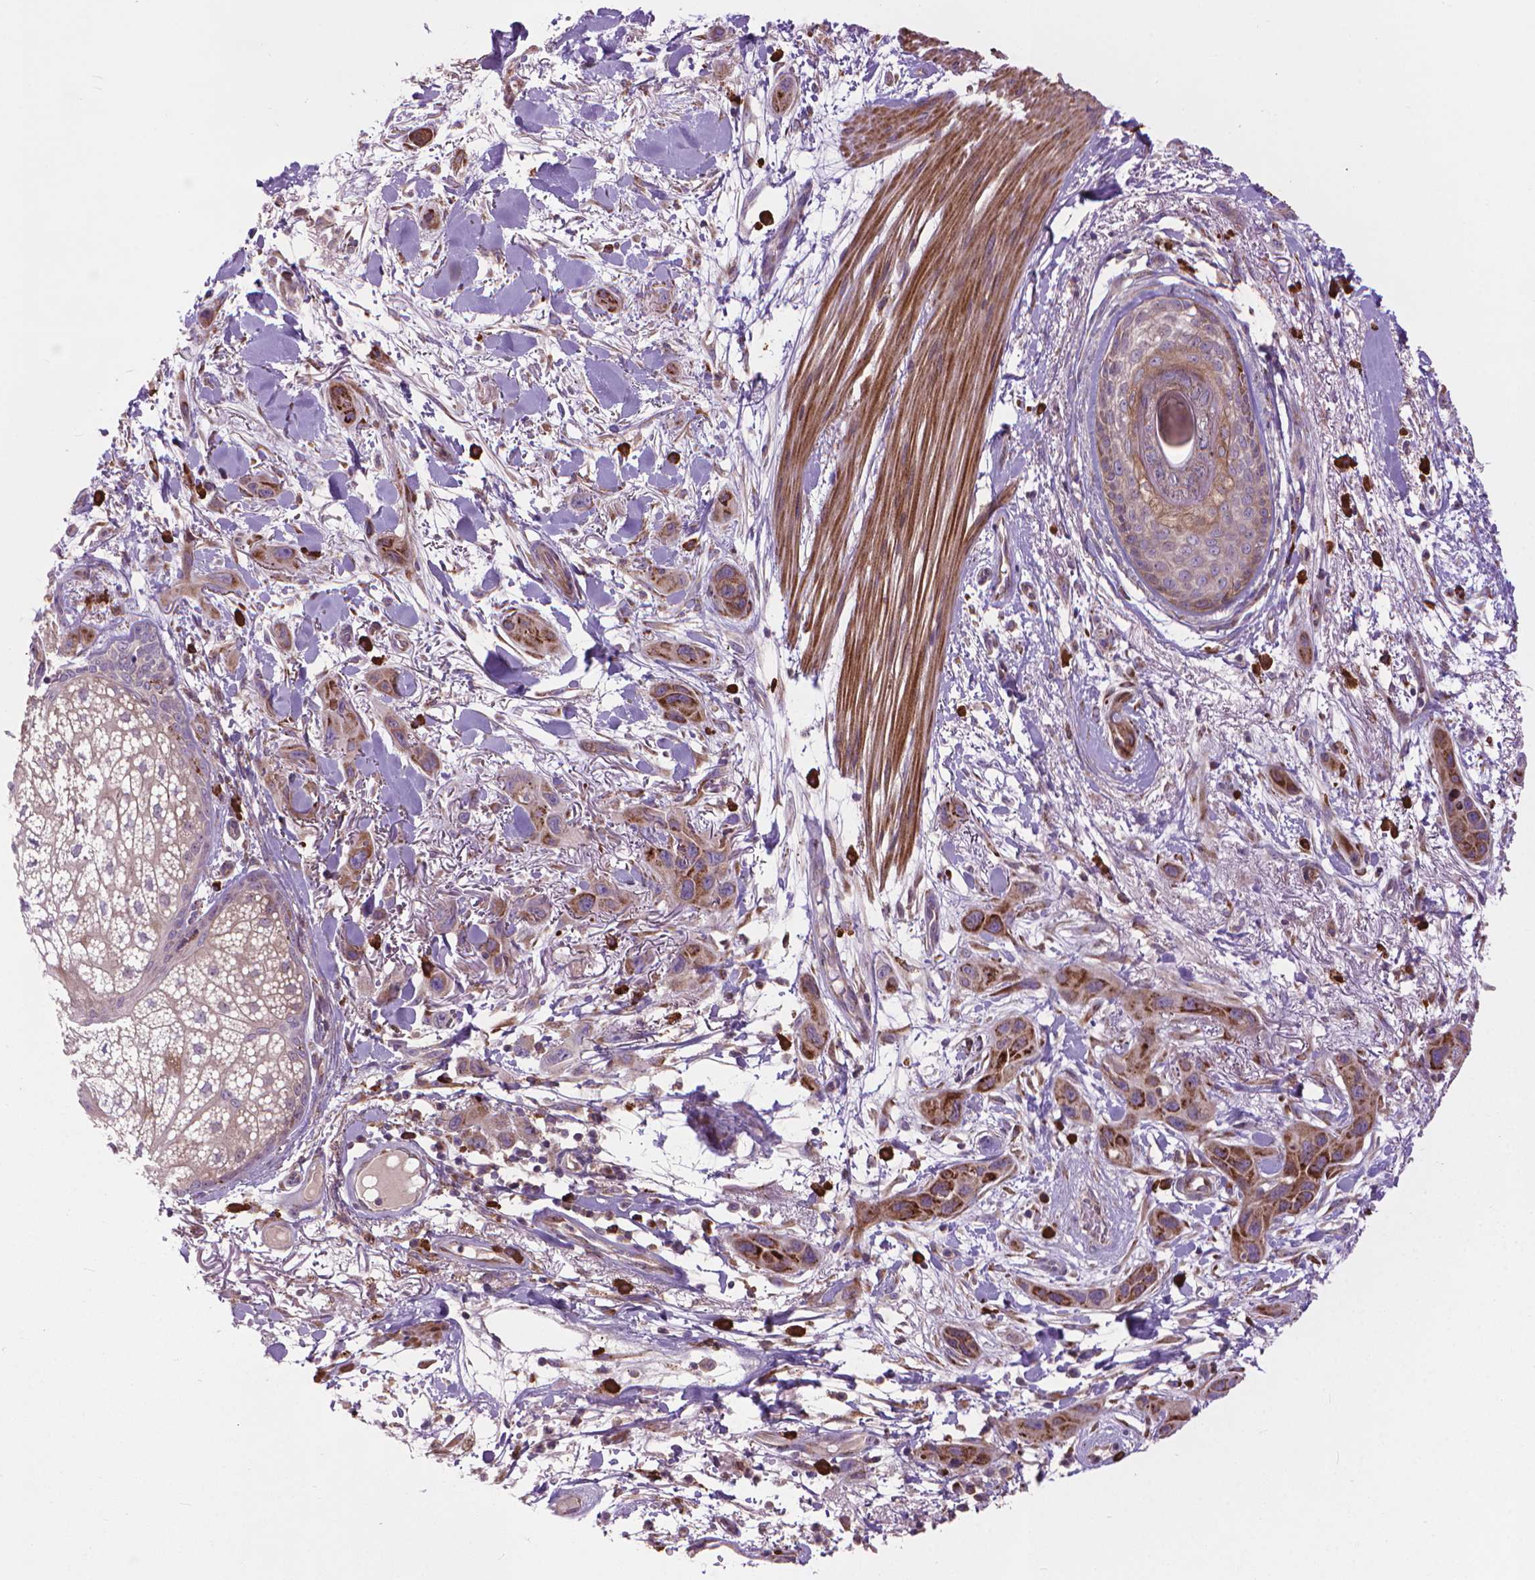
{"staining": {"intensity": "strong", "quantity": "25%-75%", "location": "cytoplasmic/membranous"}, "tissue": "skin cancer", "cell_type": "Tumor cells", "image_type": "cancer", "snomed": [{"axis": "morphology", "description": "Squamous cell carcinoma, NOS"}, {"axis": "topography", "description": "Skin"}], "caption": "DAB (3,3'-diaminobenzidine) immunohistochemical staining of human squamous cell carcinoma (skin) demonstrates strong cytoplasmic/membranous protein staining in about 25%-75% of tumor cells.", "gene": "MYH14", "patient": {"sex": "male", "age": 79}}